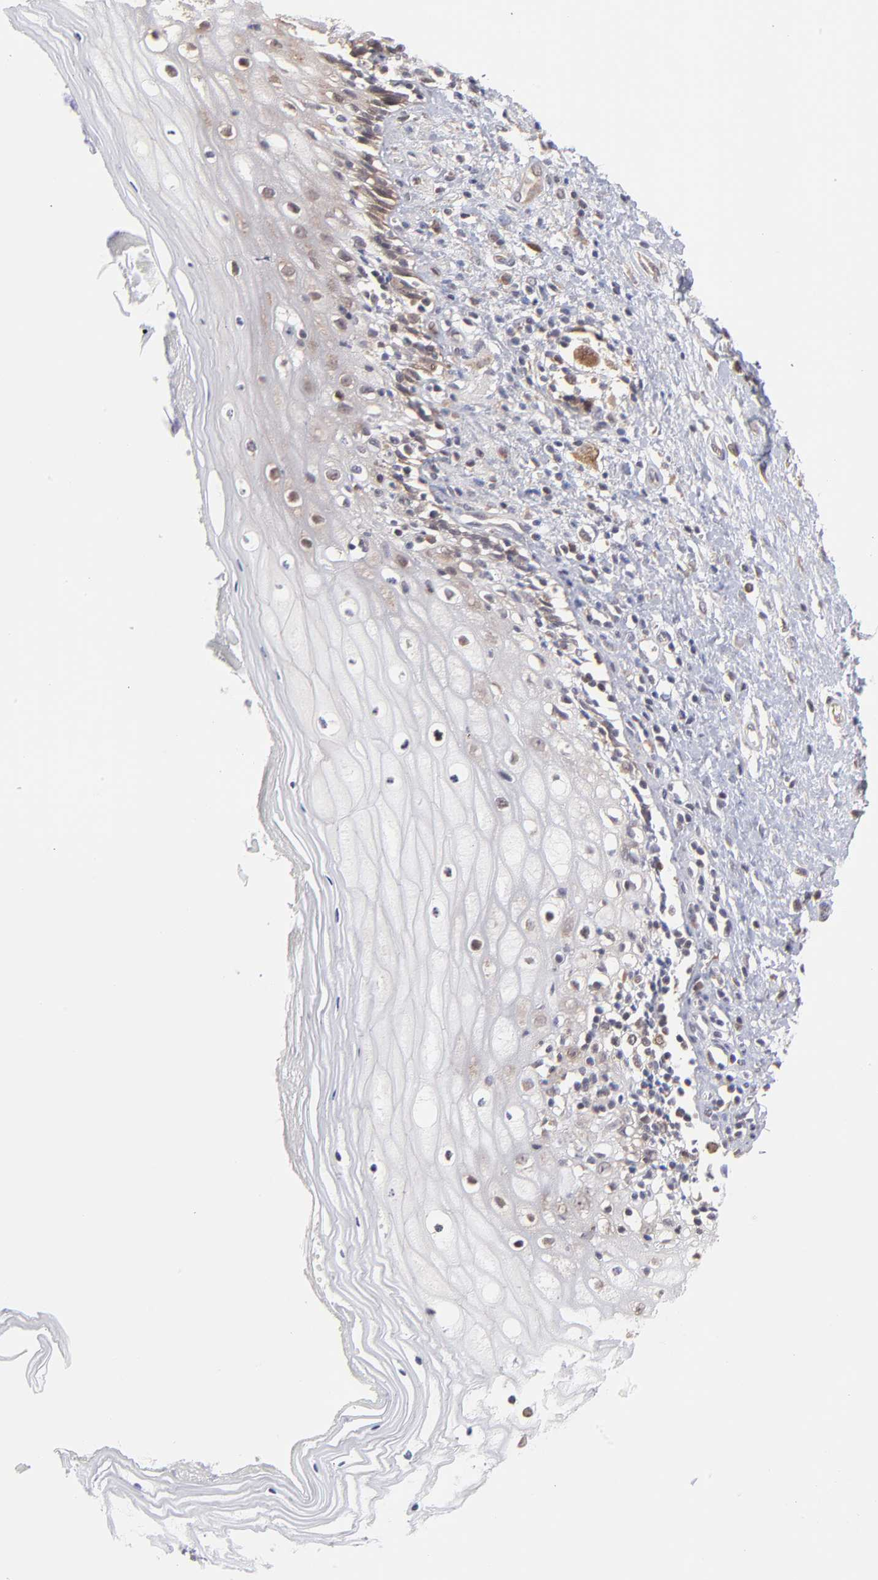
{"staining": {"intensity": "weak", "quantity": "<25%", "location": "nuclear"}, "tissue": "vagina", "cell_type": "Squamous epithelial cells", "image_type": "normal", "snomed": [{"axis": "morphology", "description": "Normal tissue, NOS"}, {"axis": "topography", "description": "Vagina"}], "caption": "Protein analysis of unremarkable vagina demonstrates no significant positivity in squamous epithelial cells. Nuclei are stained in blue.", "gene": "OAS1", "patient": {"sex": "female", "age": 46}}